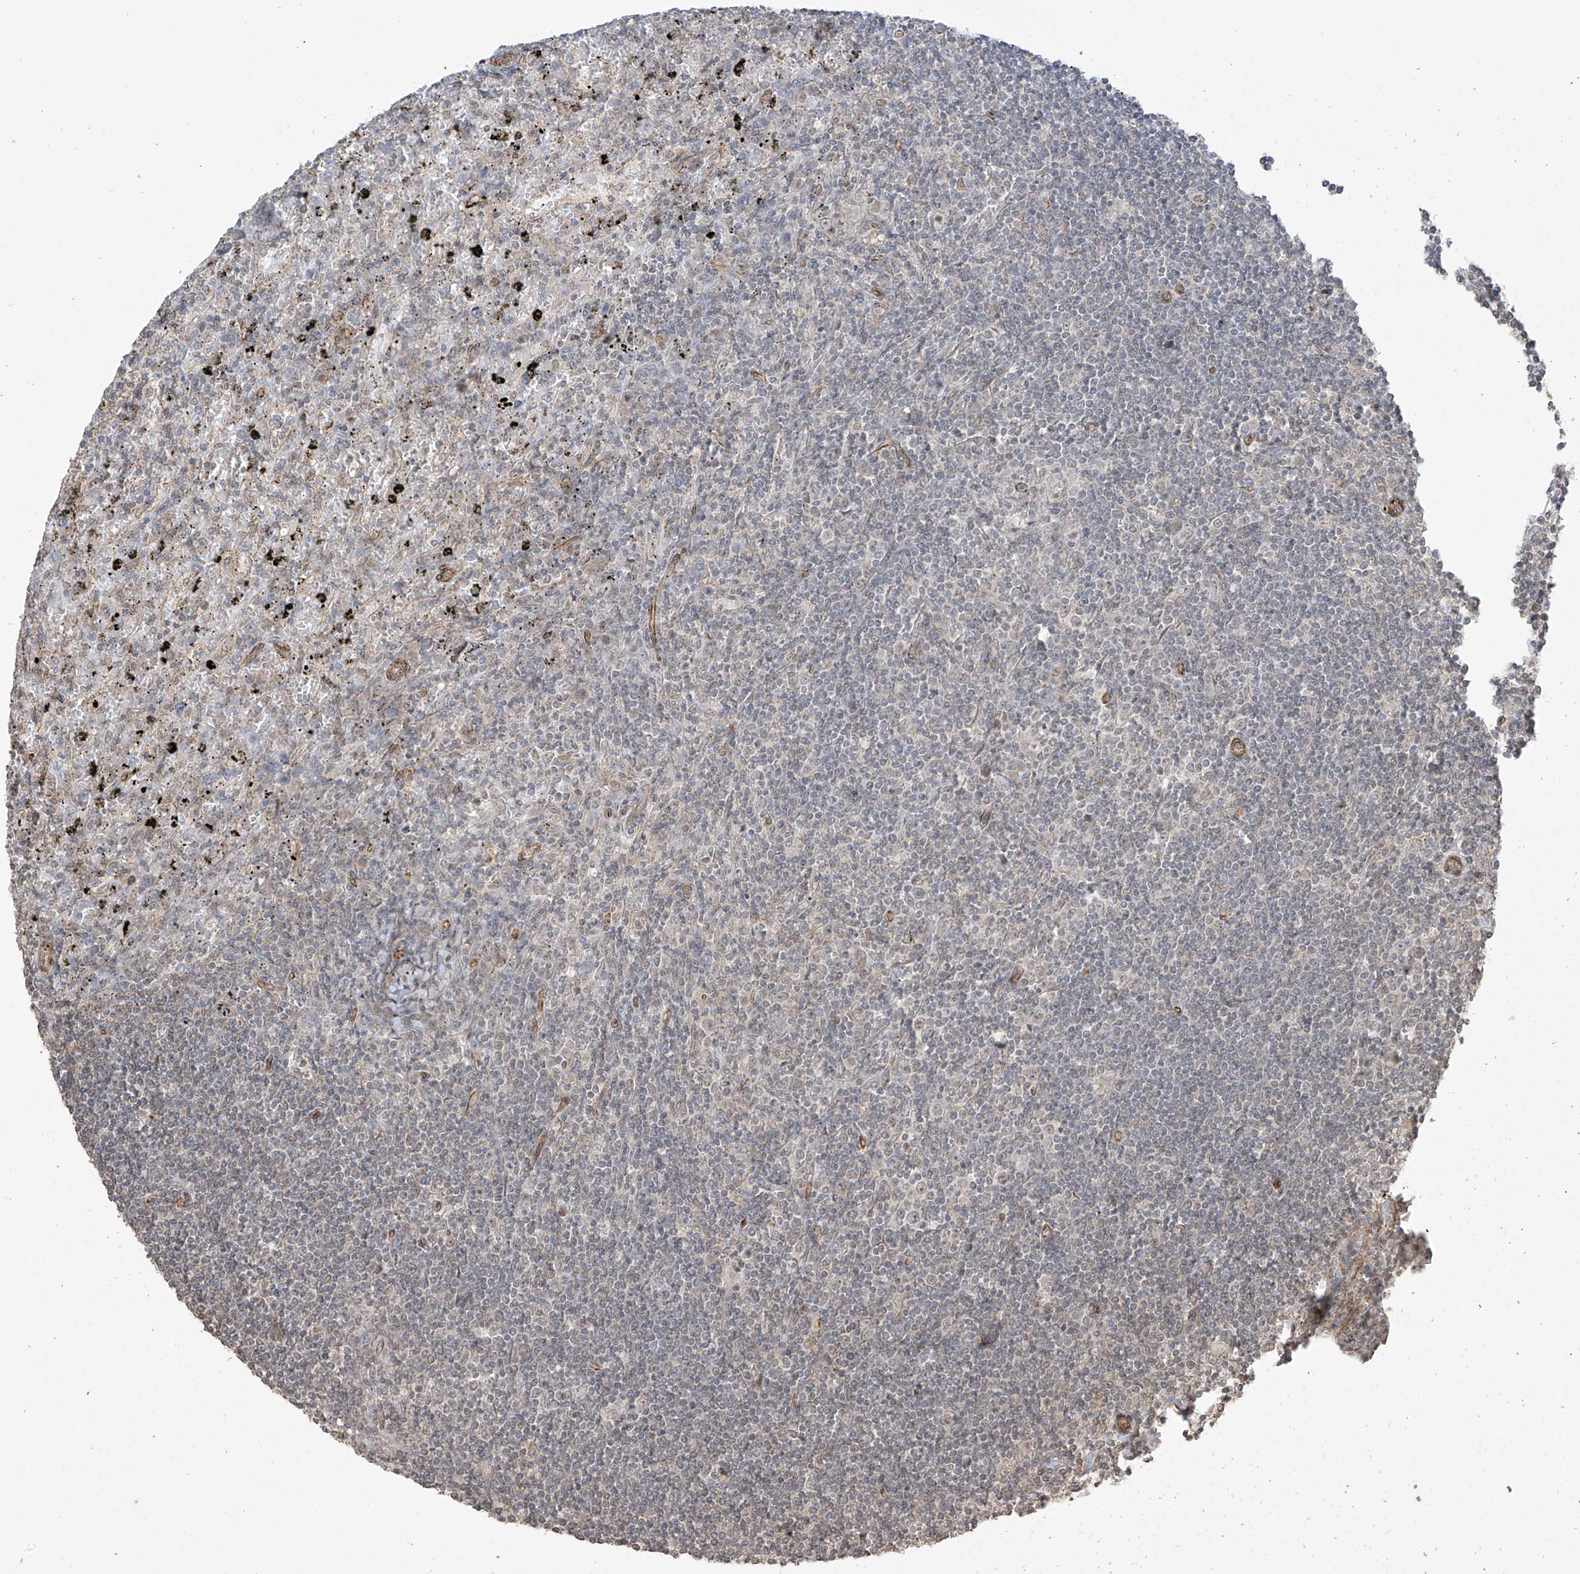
{"staining": {"intensity": "negative", "quantity": "none", "location": "none"}, "tissue": "lymphoma", "cell_type": "Tumor cells", "image_type": "cancer", "snomed": [{"axis": "morphology", "description": "Malignant lymphoma, non-Hodgkin's type, Low grade"}, {"axis": "topography", "description": "Spleen"}], "caption": "Protein analysis of low-grade malignant lymphoma, non-Hodgkin's type exhibits no significant staining in tumor cells.", "gene": "TTLL5", "patient": {"sex": "male", "age": 76}}